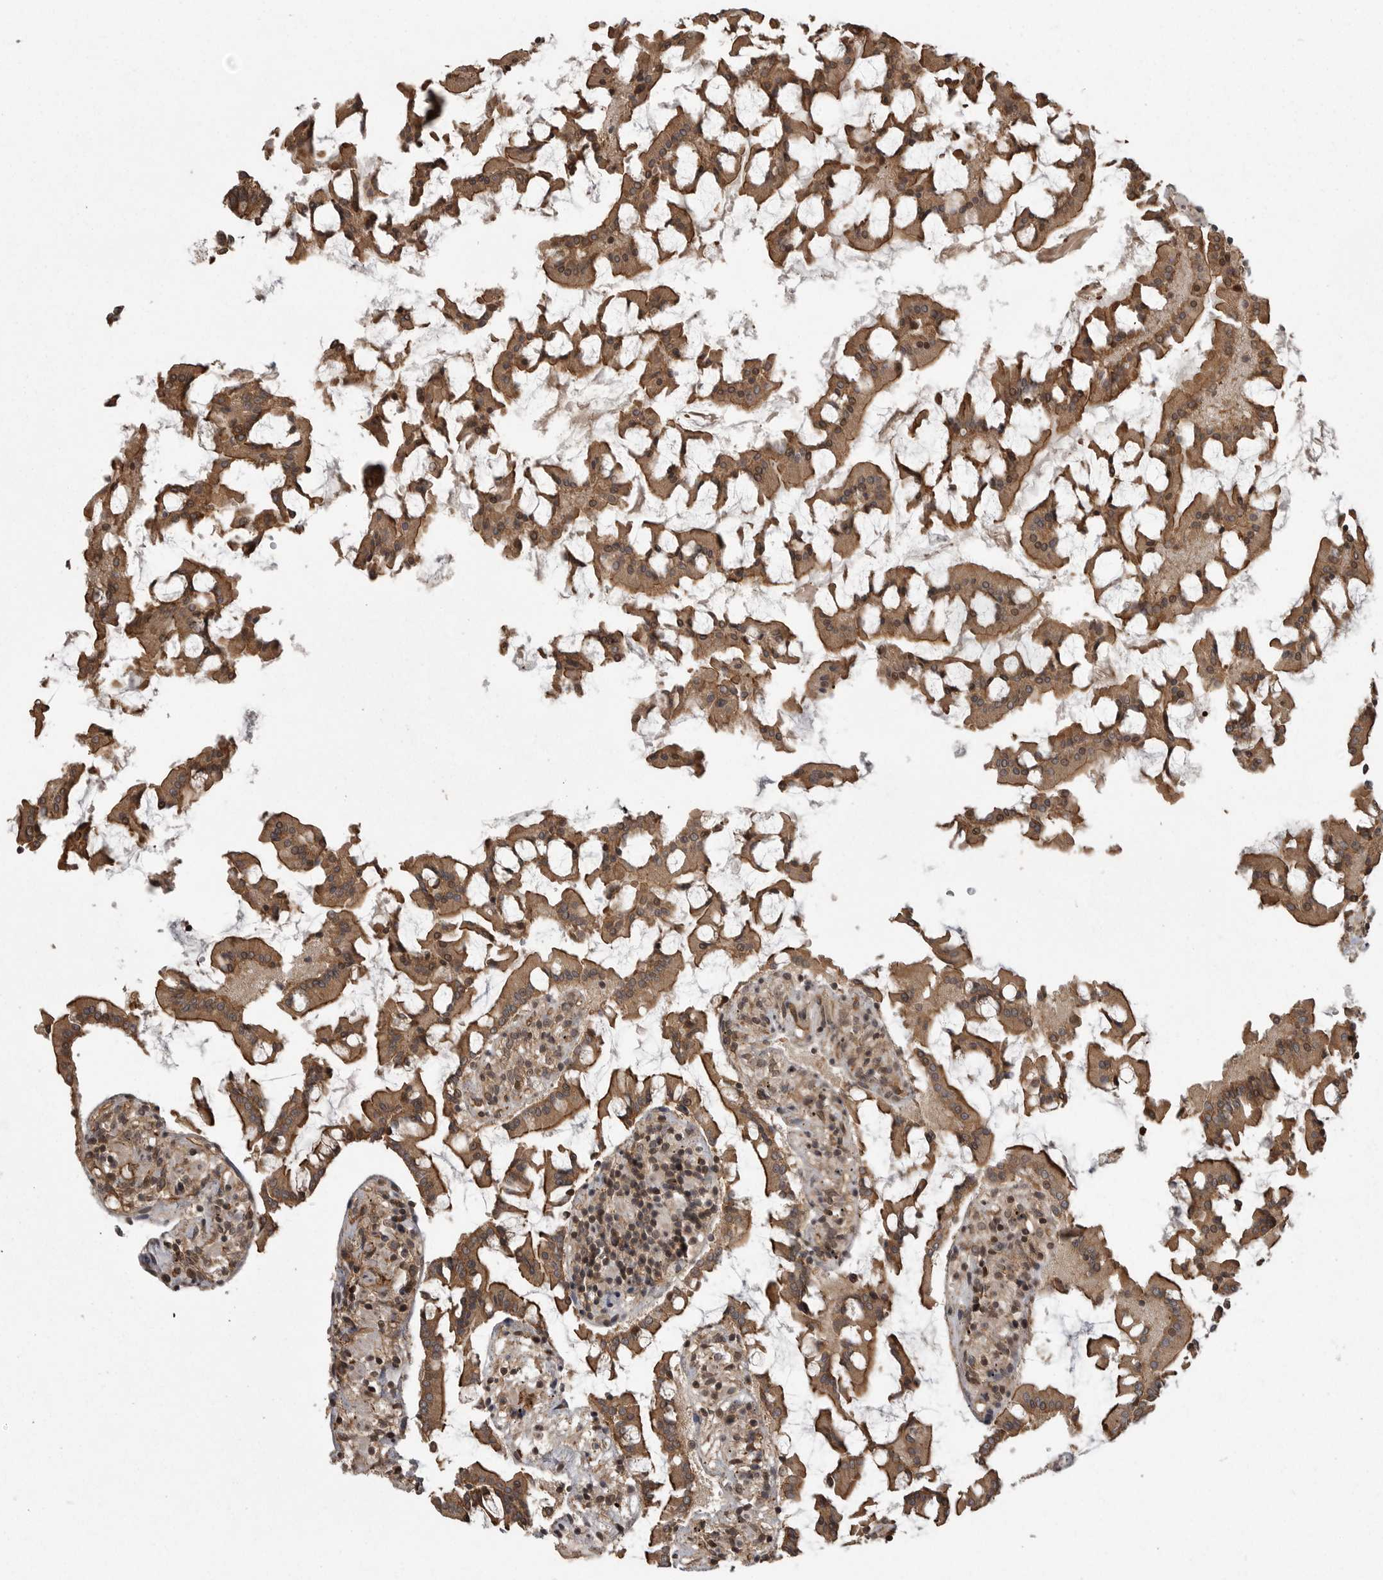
{"staining": {"intensity": "moderate", "quantity": ">75%", "location": "cytoplasmic/membranous"}, "tissue": "small intestine", "cell_type": "Glandular cells", "image_type": "normal", "snomed": [{"axis": "morphology", "description": "Normal tissue, NOS"}, {"axis": "topography", "description": "Small intestine"}], "caption": "A medium amount of moderate cytoplasmic/membranous positivity is present in about >75% of glandular cells in benign small intestine.", "gene": "DNAJC8", "patient": {"sex": "male", "age": 41}}